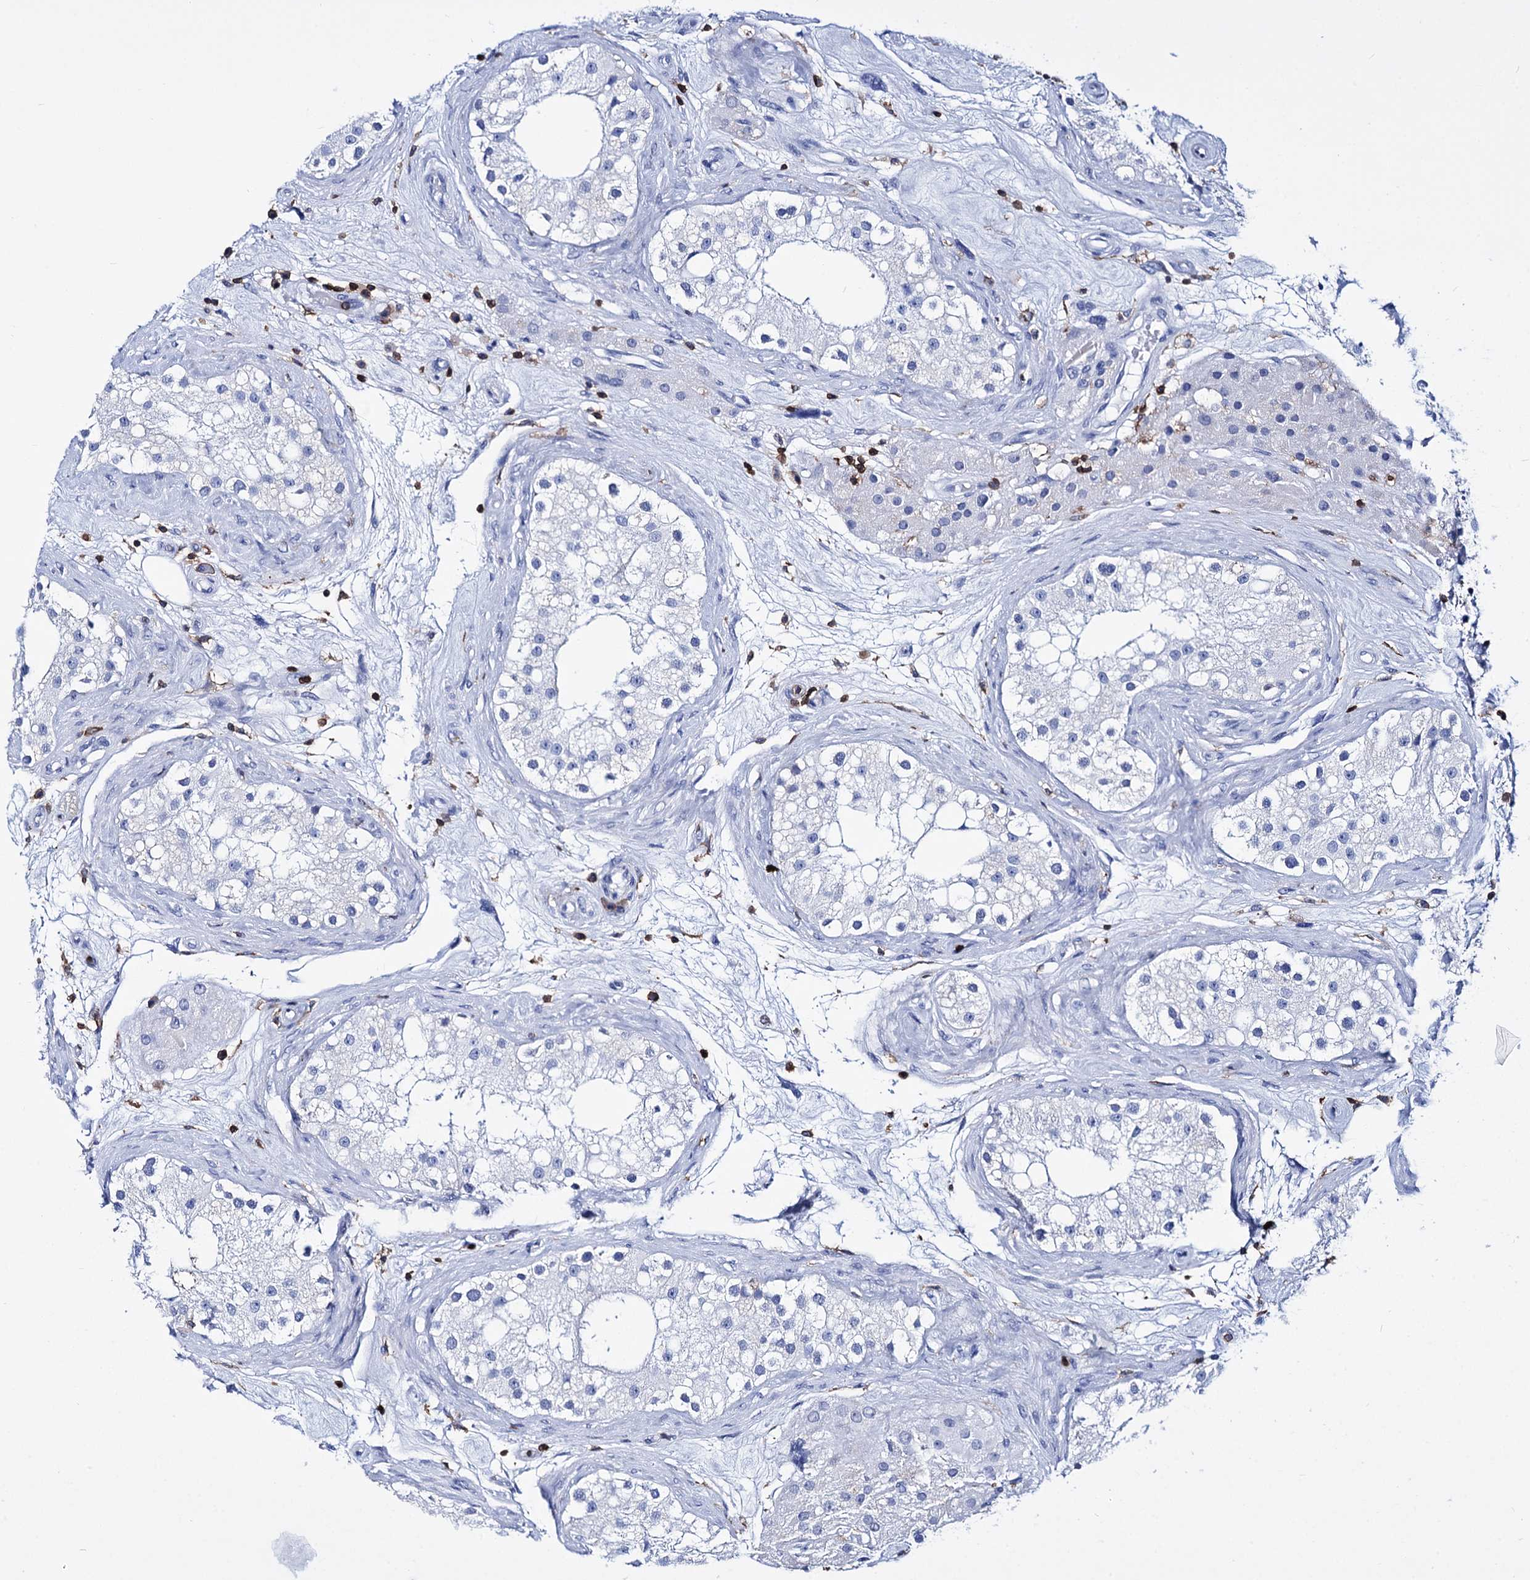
{"staining": {"intensity": "weak", "quantity": "<25%", "location": "cytoplasmic/membranous"}, "tissue": "testis", "cell_type": "Cells in seminiferous ducts", "image_type": "normal", "snomed": [{"axis": "morphology", "description": "Normal tissue, NOS"}, {"axis": "topography", "description": "Testis"}], "caption": "A photomicrograph of human testis is negative for staining in cells in seminiferous ducts. Nuclei are stained in blue.", "gene": "DEF6", "patient": {"sex": "male", "age": 84}}